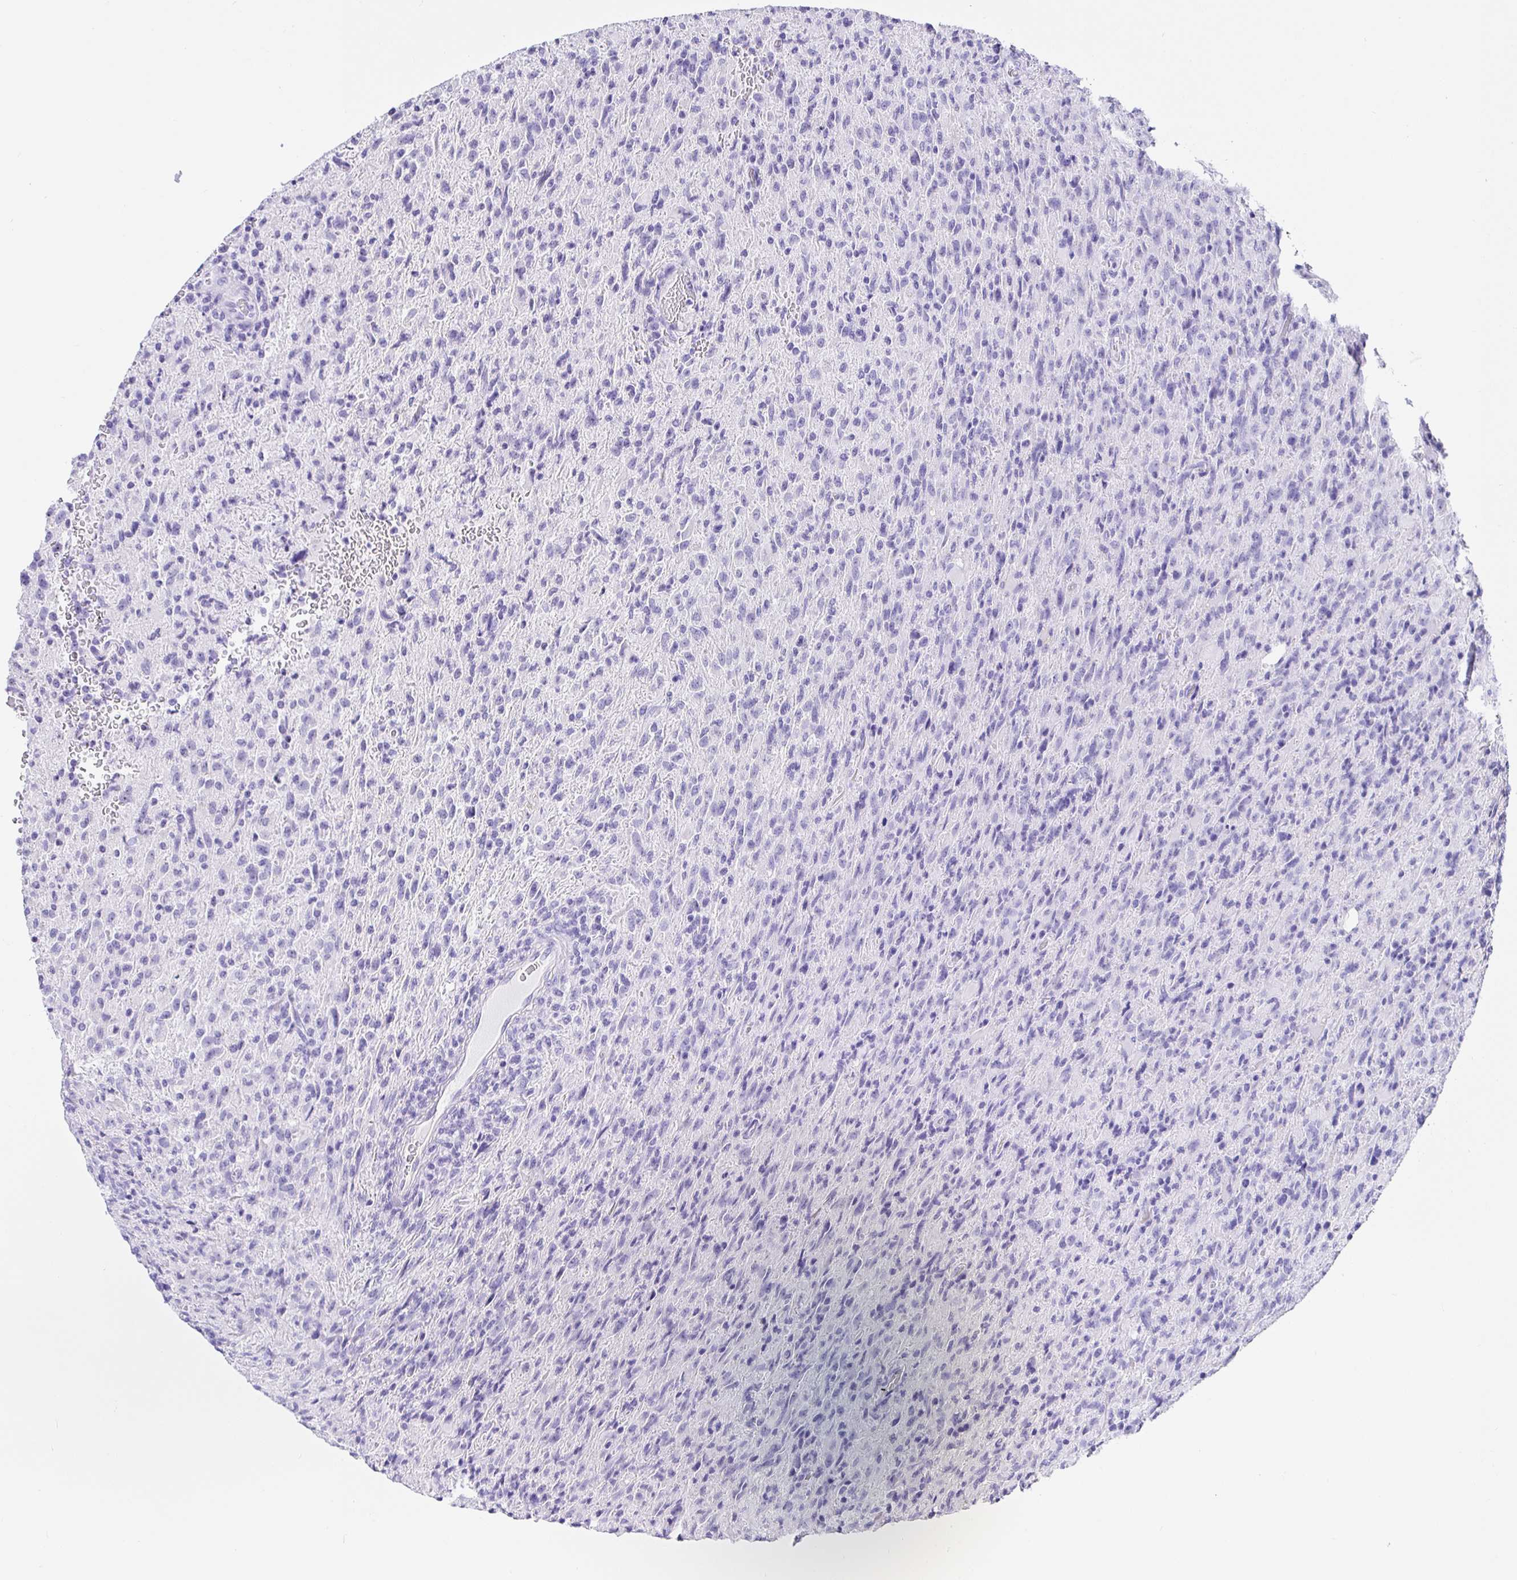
{"staining": {"intensity": "negative", "quantity": "none", "location": "none"}, "tissue": "glioma", "cell_type": "Tumor cells", "image_type": "cancer", "snomed": [{"axis": "morphology", "description": "Glioma, malignant, High grade"}, {"axis": "topography", "description": "Brain"}], "caption": "DAB immunohistochemical staining of glioma exhibits no significant staining in tumor cells. (Brightfield microscopy of DAB immunohistochemistry (IHC) at high magnification).", "gene": "PRAMEF19", "patient": {"sex": "male", "age": 68}}